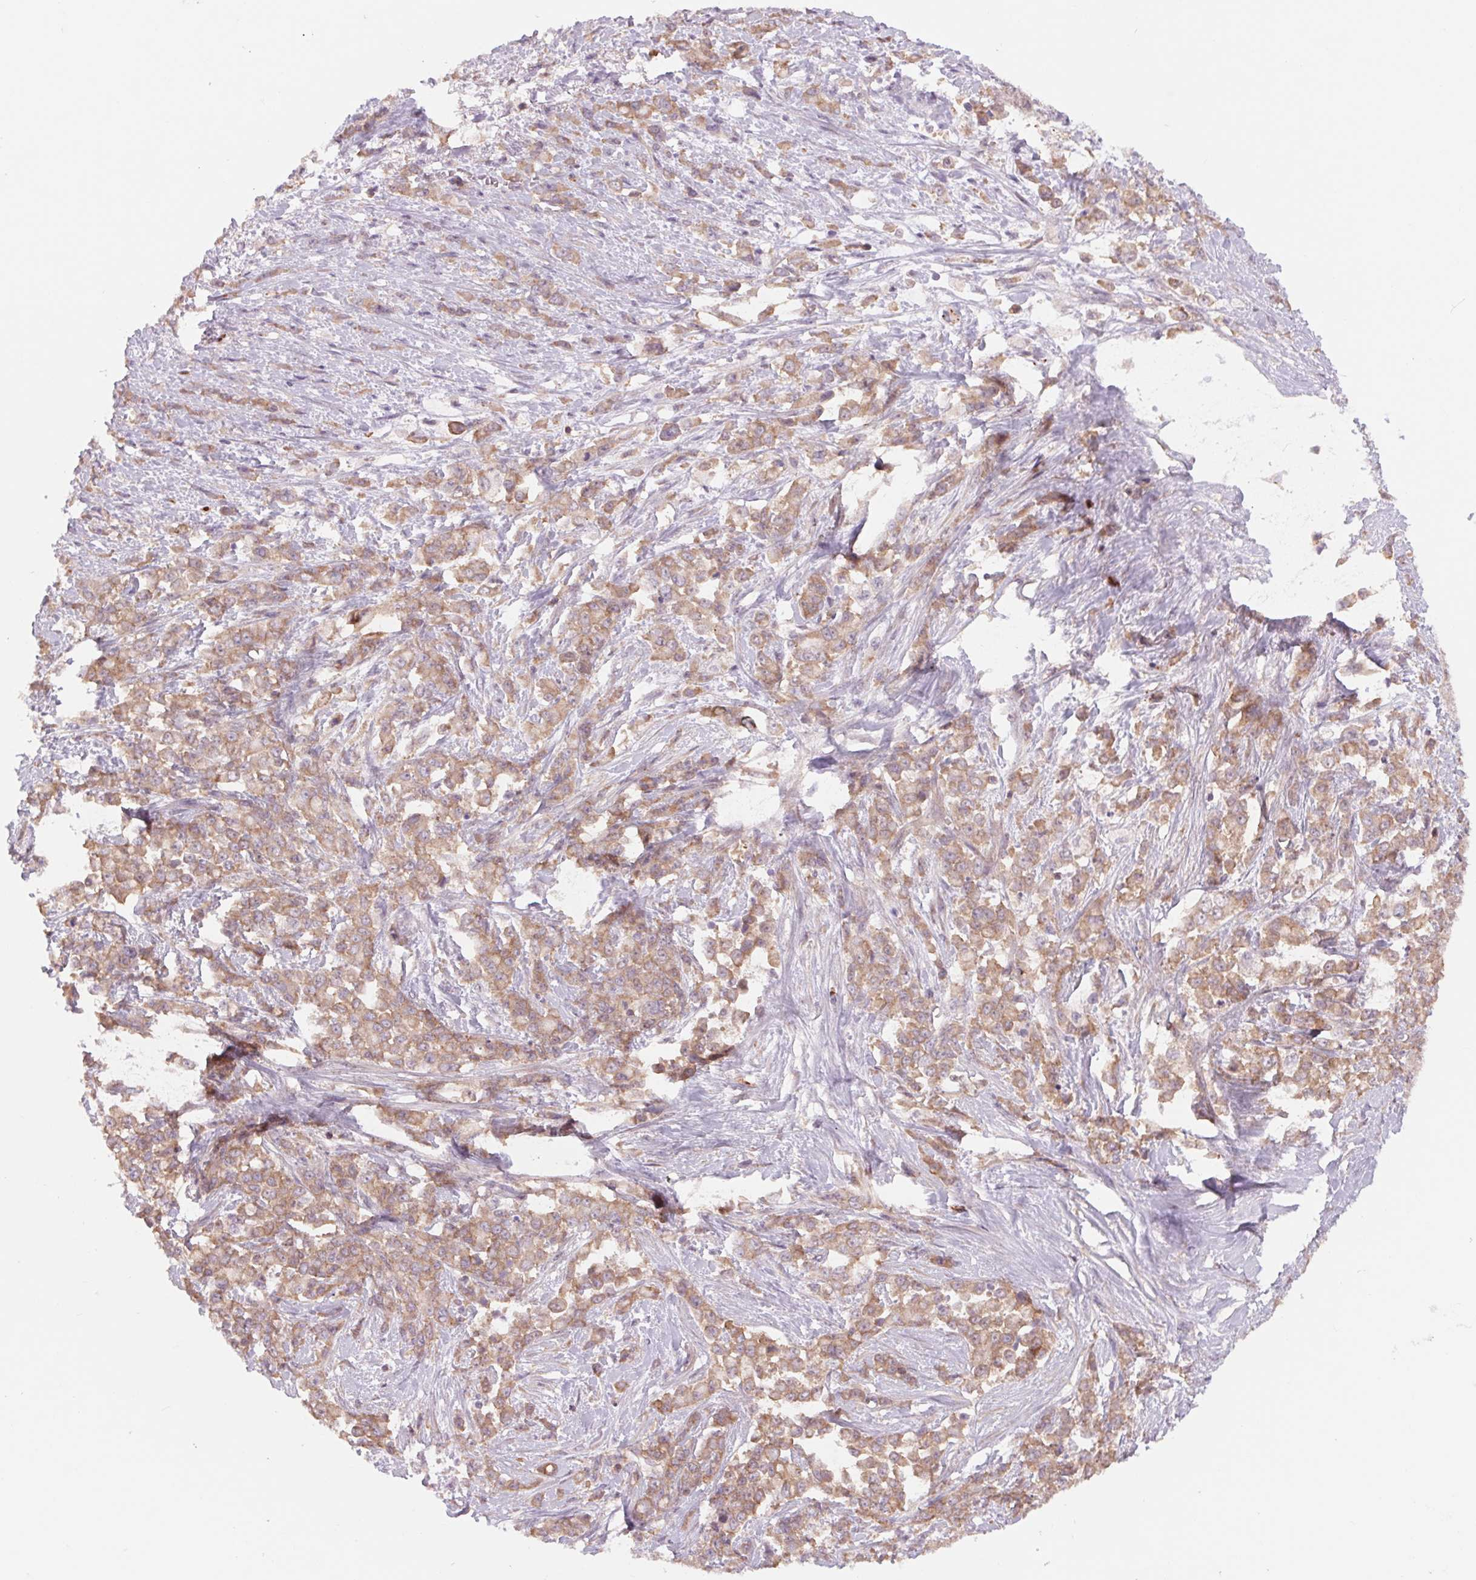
{"staining": {"intensity": "moderate", "quantity": ">75%", "location": "cytoplasmic/membranous"}, "tissue": "stomach cancer", "cell_type": "Tumor cells", "image_type": "cancer", "snomed": [{"axis": "morphology", "description": "Adenocarcinoma, NOS"}, {"axis": "topography", "description": "Stomach"}], "caption": "IHC of human stomach adenocarcinoma reveals medium levels of moderate cytoplasmic/membranous expression in approximately >75% of tumor cells. (Brightfield microscopy of DAB IHC at high magnification).", "gene": "SH3RF2", "patient": {"sex": "female", "age": 76}}